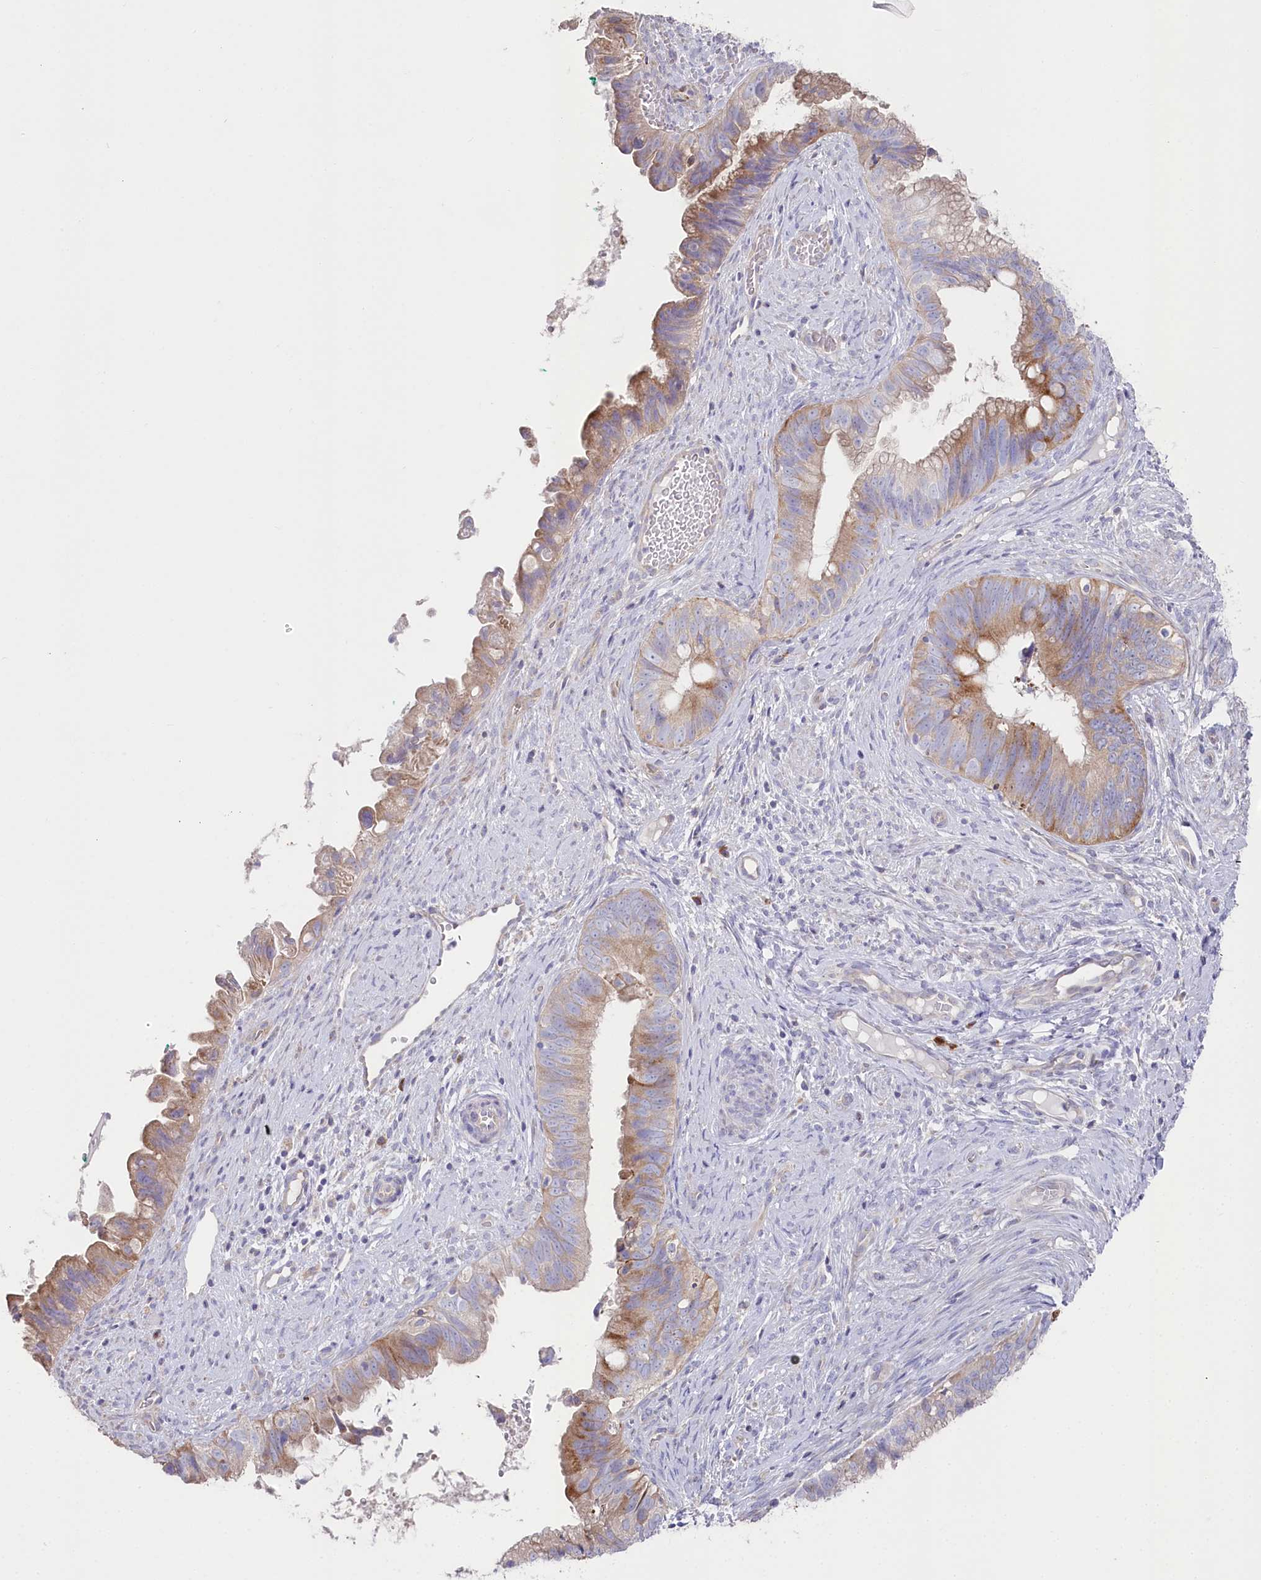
{"staining": {"intensity": "moderate", "quantity": ">75%", "location": "cytoplasmic/membranous"}, "tissue": "cervical cancer", "cell_type": "Tumor cells", "image_type": "cancer", "snomed": [{"axis": "morphology", "description": "Adenocarcinoma, NOS"}, {"axis": "topography", "description": "Cervix"}], "caption": "Immunohistochemistry photomicrograph of neoplastic tissue: human adenocarcinoma (cervical) stained using immunohistochemistry shows medium levels of moderate protein expression localized specifically in the cytoplasmic/membranous of tumor cells, appearing as a cytoplasmic/membranous brown color.", "gene": "POGLUT1", "patient": {"sex": "female", "age": 42}}